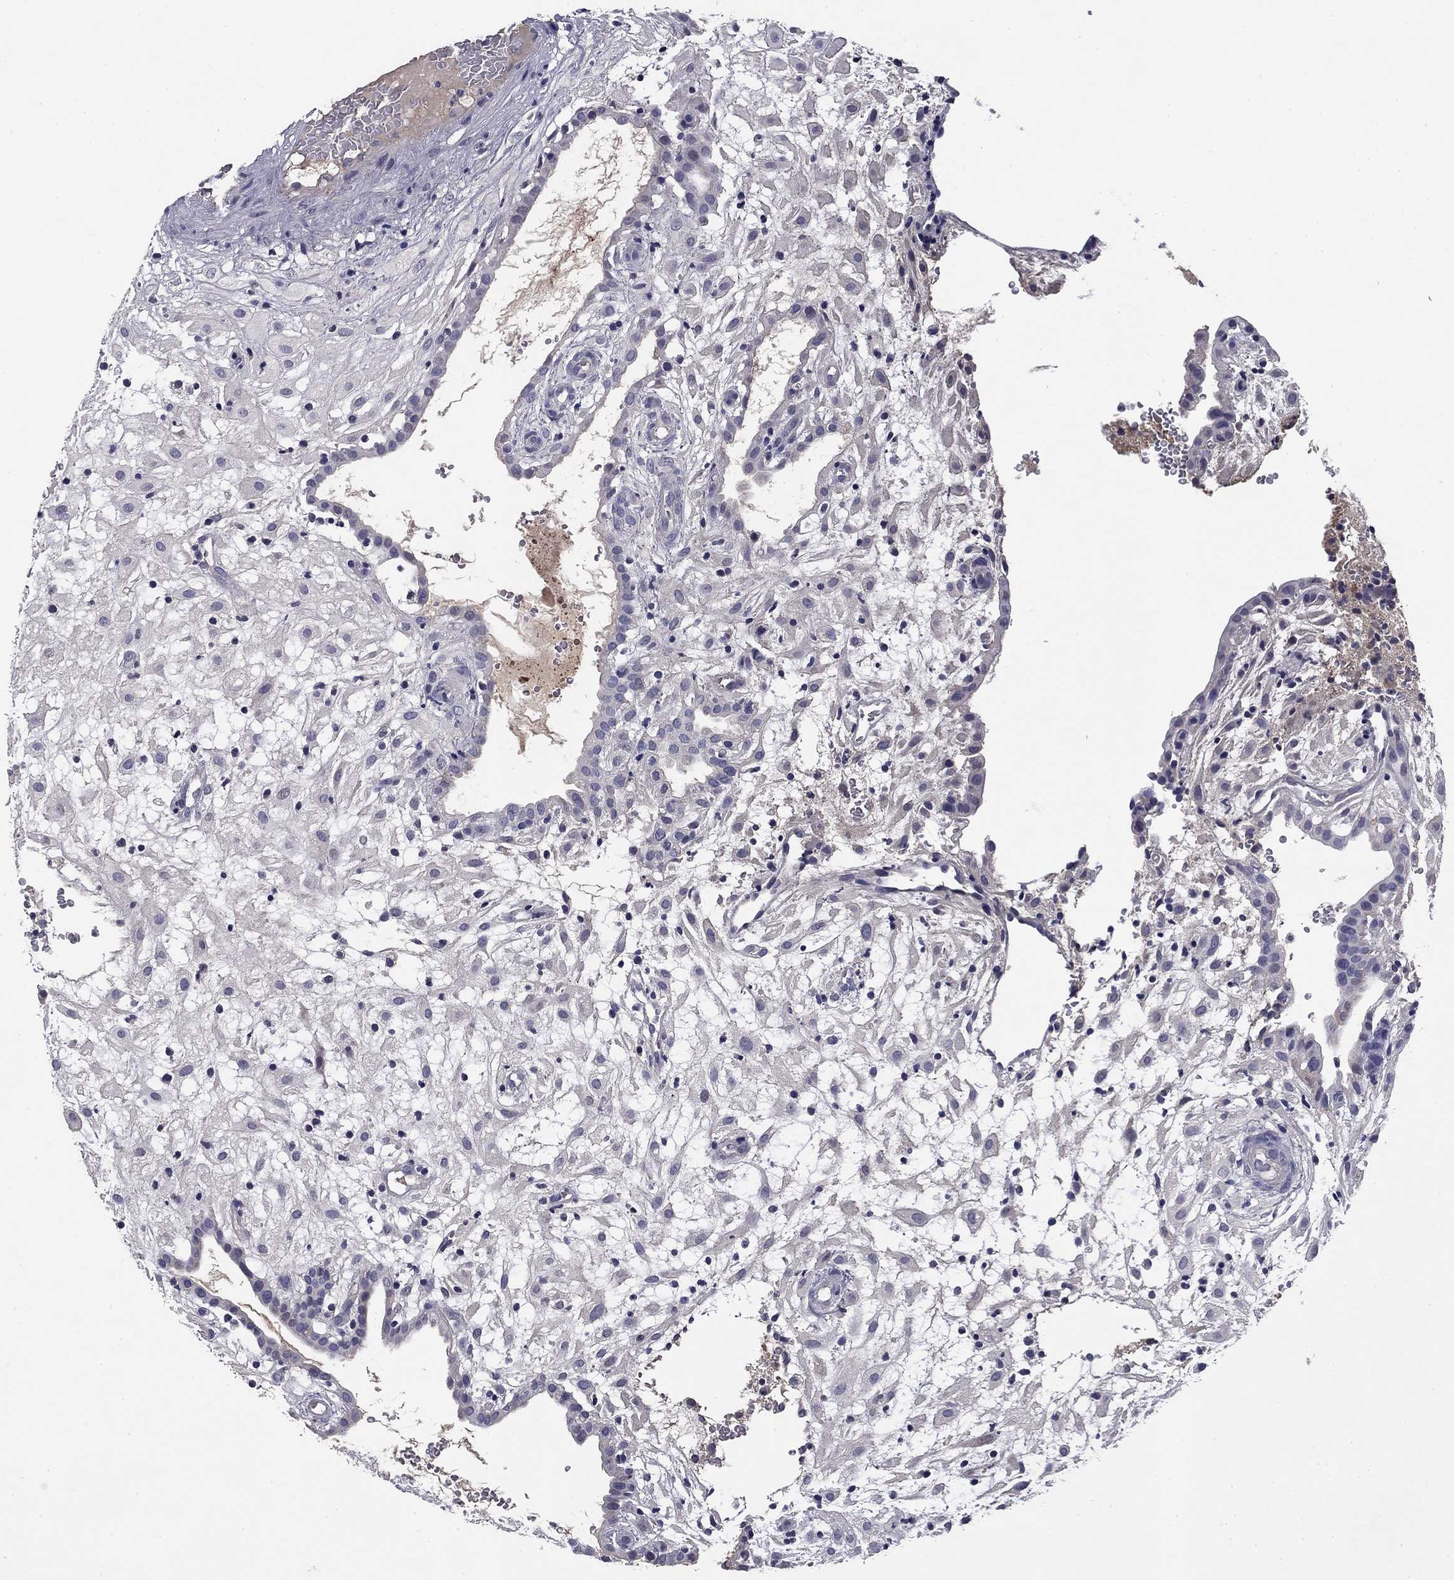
{"staining": {"intensity": "negative", "quantity": "none", "location": "none"}, "tissue": "placenta", "cell_type": "Decidual cells", "image_type": "normal", "snomed": [{"axis": "morphology", "description": "Normal tissue, NOS"}, {"axis": "topography", "description": "Placenta"}], "caption": "High magnification brightfield microscopy of unremarkable placenta stained with DAB (brown) and counterstained with hematoxylin (blue): decidual cells show no significant staining. (DAB immunohistochemistry with hematoxylin counter stain).", "gene": "COL2A1", "patient": {"sex": "female", "age": 24}}